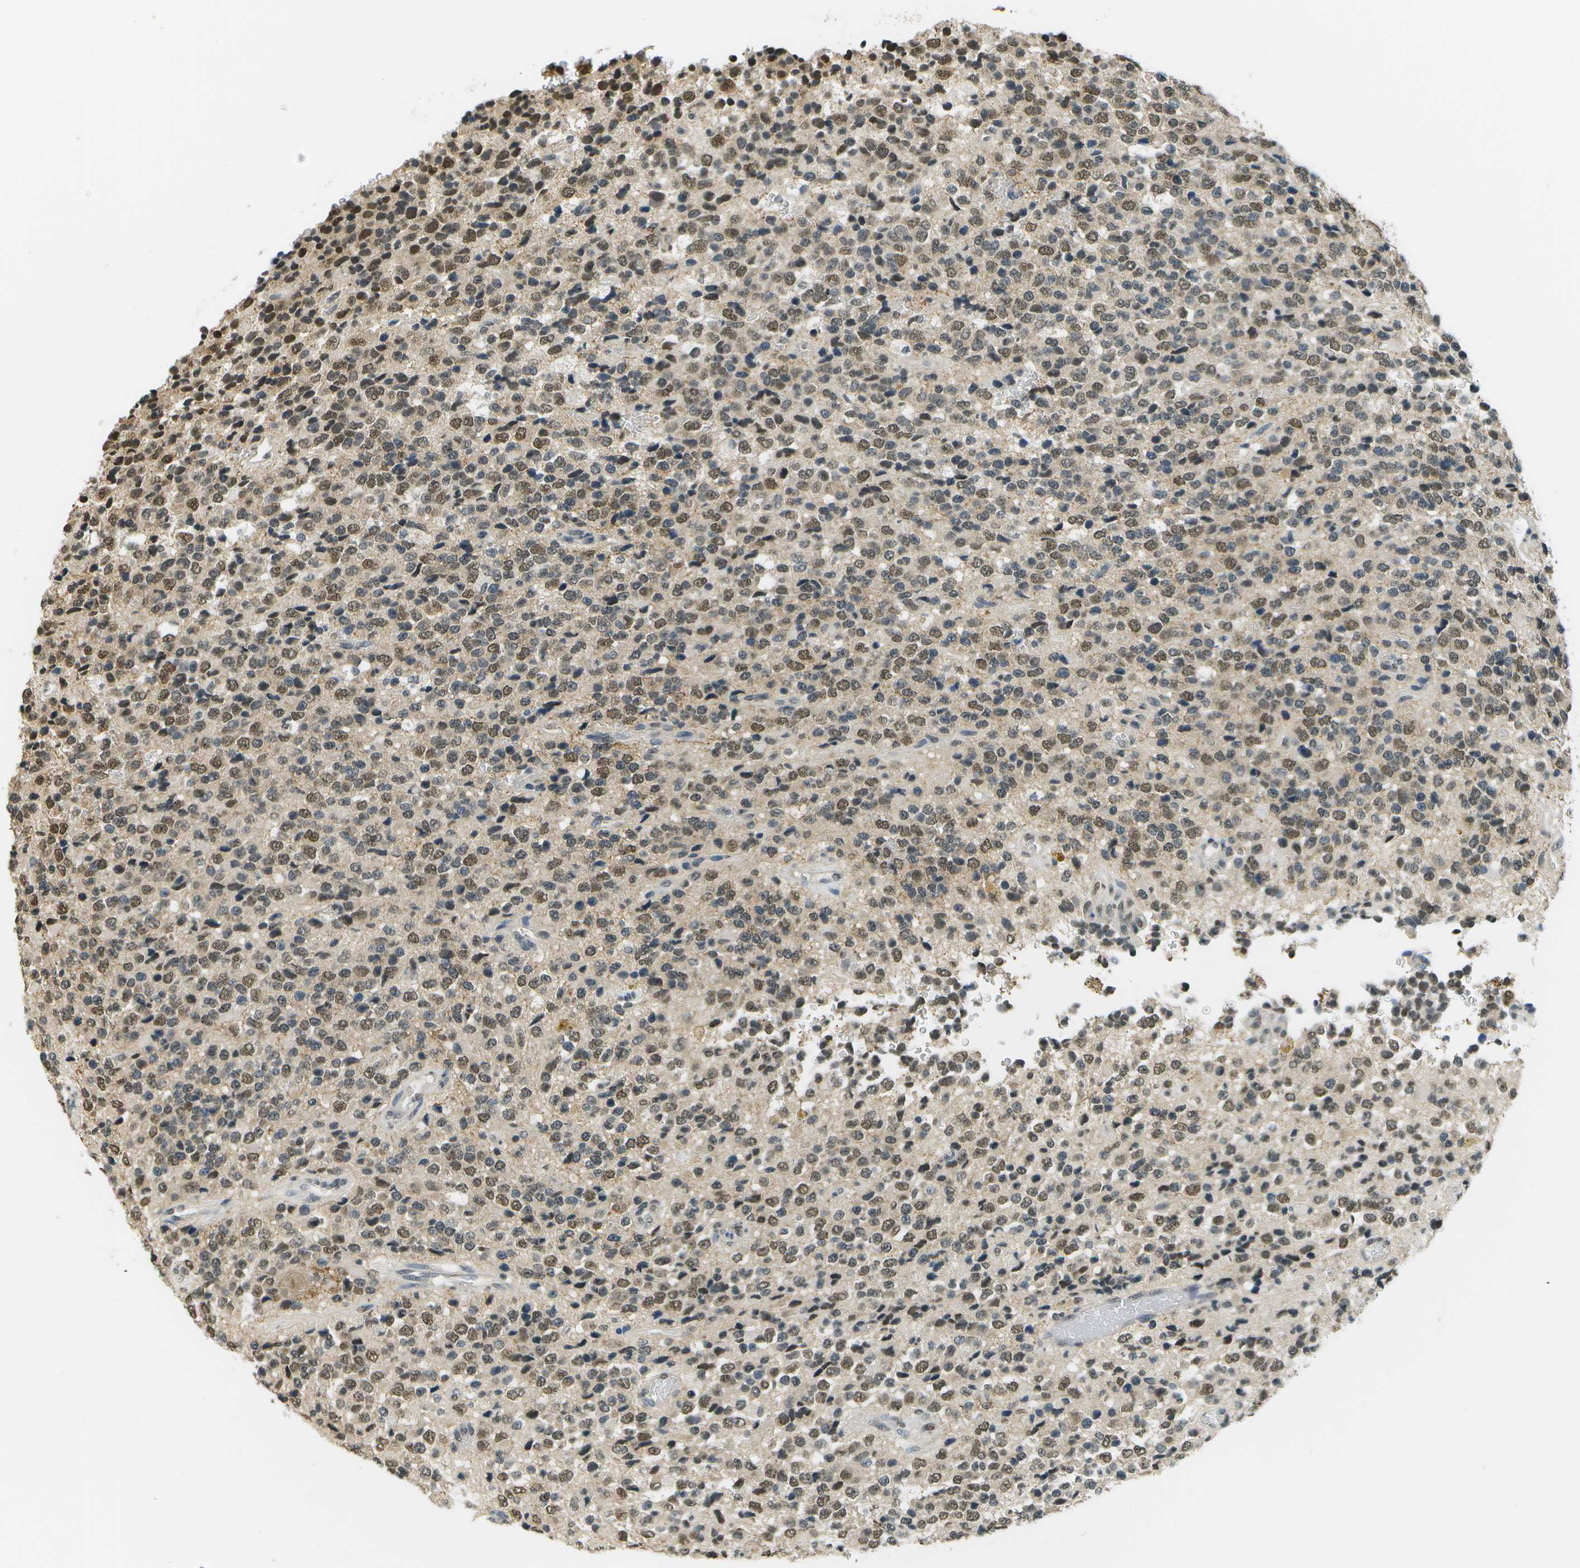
{"staining": {"intensity": "moderate", "quantity": ">75%", "location": "nuclear"}, "tissue": "glioma", "cell_type": "Tumor cells", "image_type": "cancer", "snomed": [{"axis": "morphology", "description": "Glioma, malignant, High grade"}, {"axis": "topography", "description": "pancreas cauda"}], "caption": "Malignant glioma (high-grade) stained with immunohistochemistry displays moderate nuclear staining in approximately >75% of tumor cells.", "gene": "ABL2", "patient": {"sex": "male", "age": 60}}